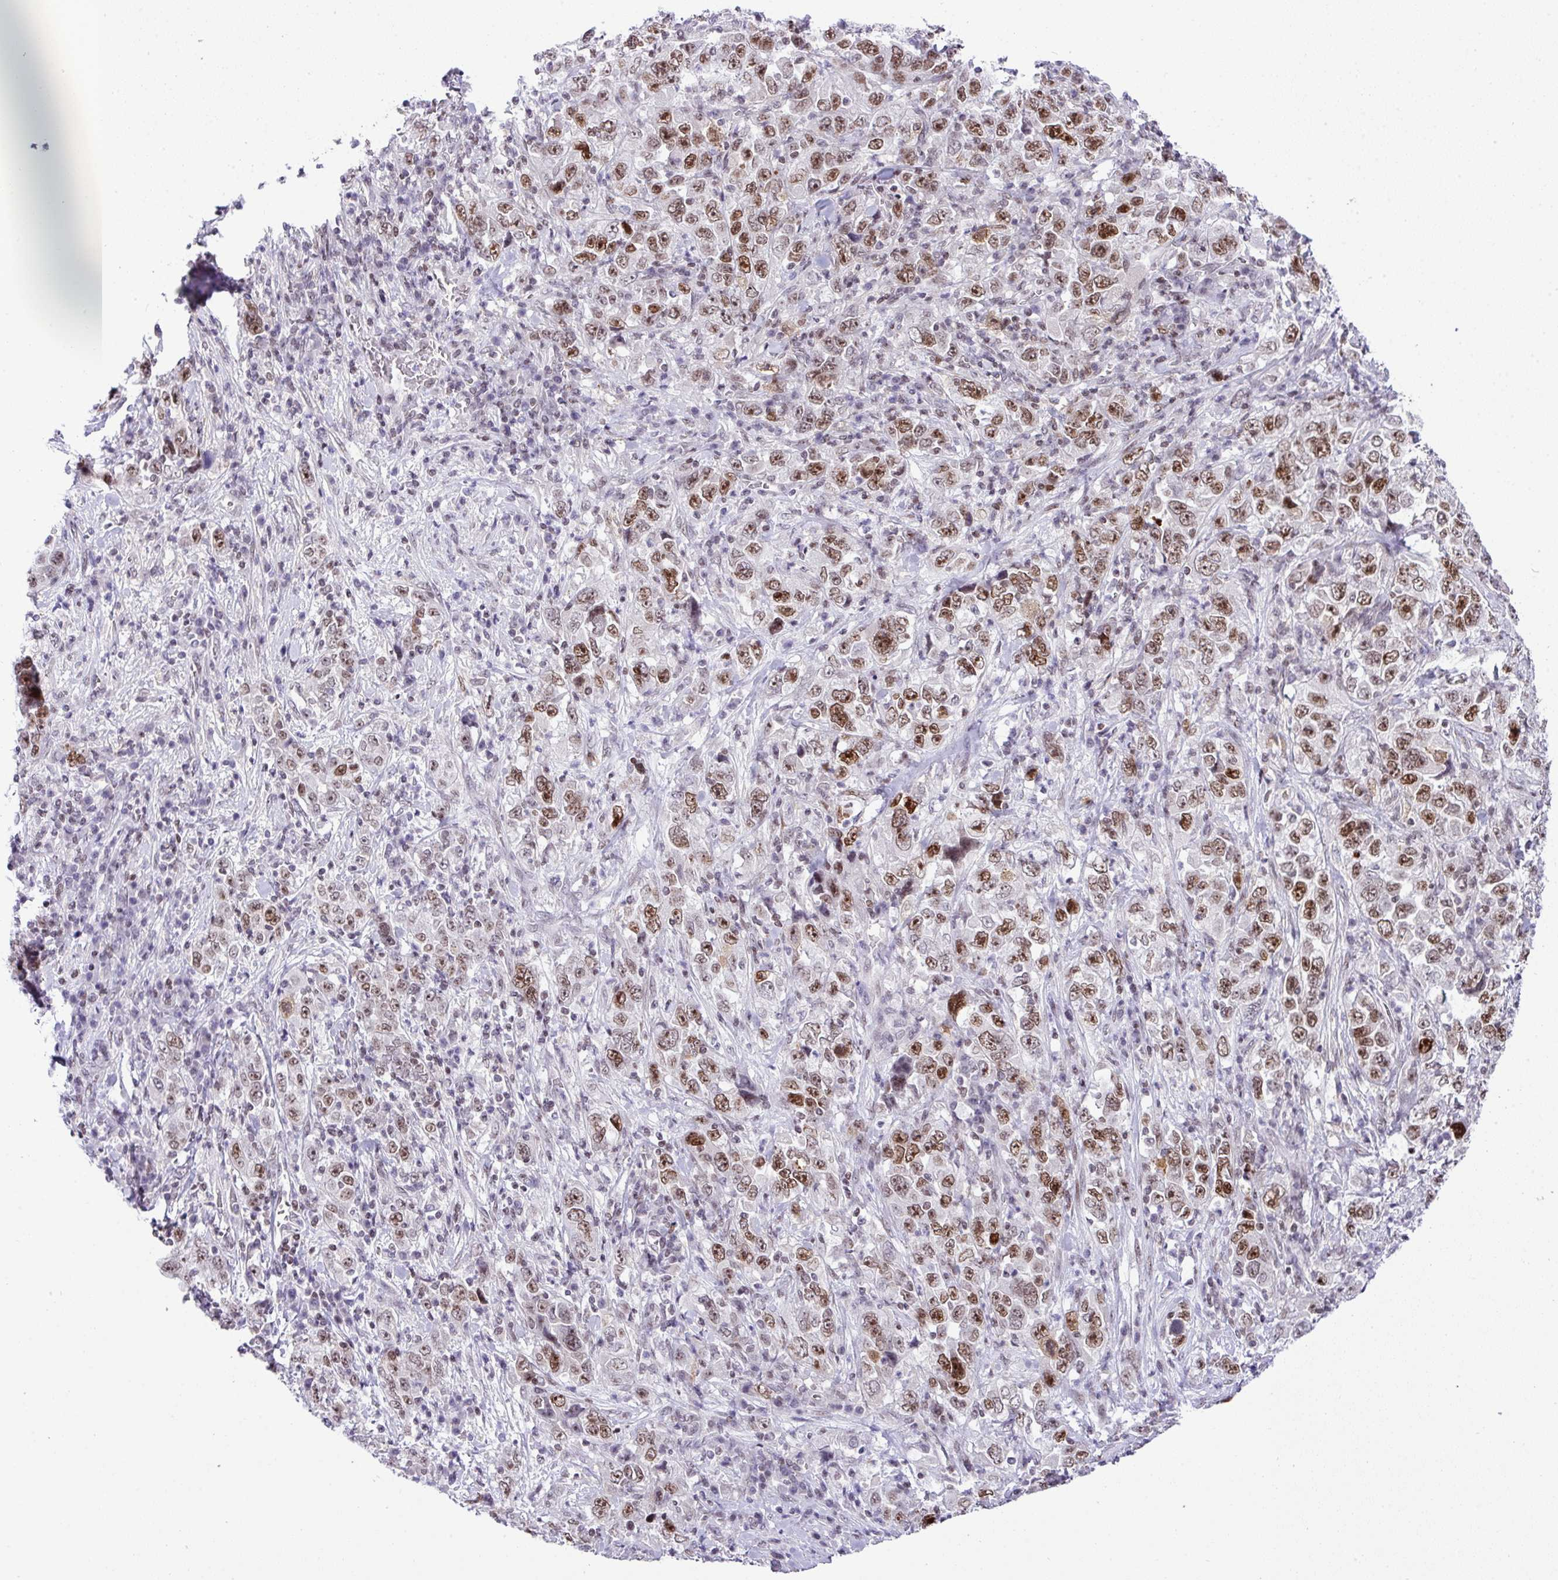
{"staining": {"intensity": "moderate", "quantity": ">75%", "location": "nuclear"}, "tissue": "stomach cancer", "cell_type": "Tumor cells", "image_type": "cancer", "snomed": [{"axis": "morphology", "description": "Normal tissue, NOS"}, {"axis": "morphology", "description": "Adenocarcinoma, NOS"}, {"axis": "topography", "description": "Stomach, upper"}, {"axis": "topography", "description": "Stomach"}], "caption": "Human stomach adenocarcinoma stained with a brown dye exhibits moderate nuclear positive staining in approximately >75% of tumor cells.", "gene": "CCDC137", "patient": {"sex": "male", "age": 59}}